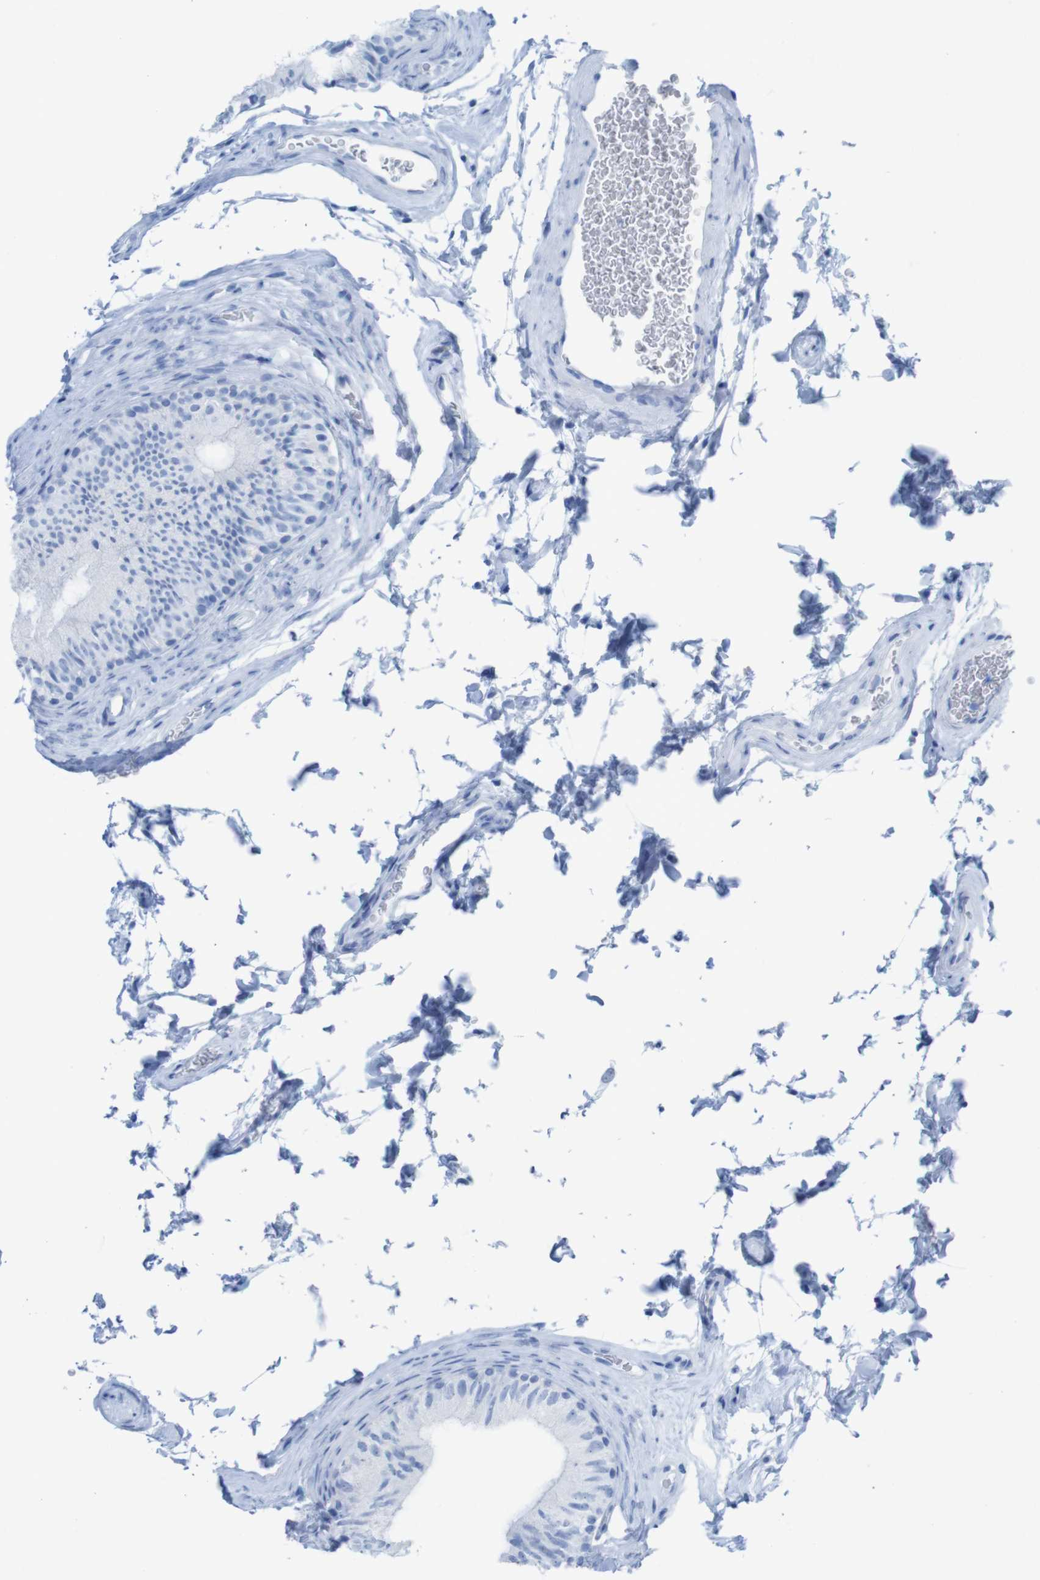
{"staining": {"intensity": "negative", "quantity": "none", "location": "none"}, "tissue": "epididymis", "cell_type": "Glandular cells", "image_type": "normal", "snomed": [{"axis": "morphology", "description": "Normal tissue, NOS"}, {"axis": "topography", "description": "Epididymis"}], "caption": "Immunohistochemistry of benign human epididymis reveals no positivity in glandular cells.", "gene": "MYH7", "patient": {"sex": "male", "age": 36}}